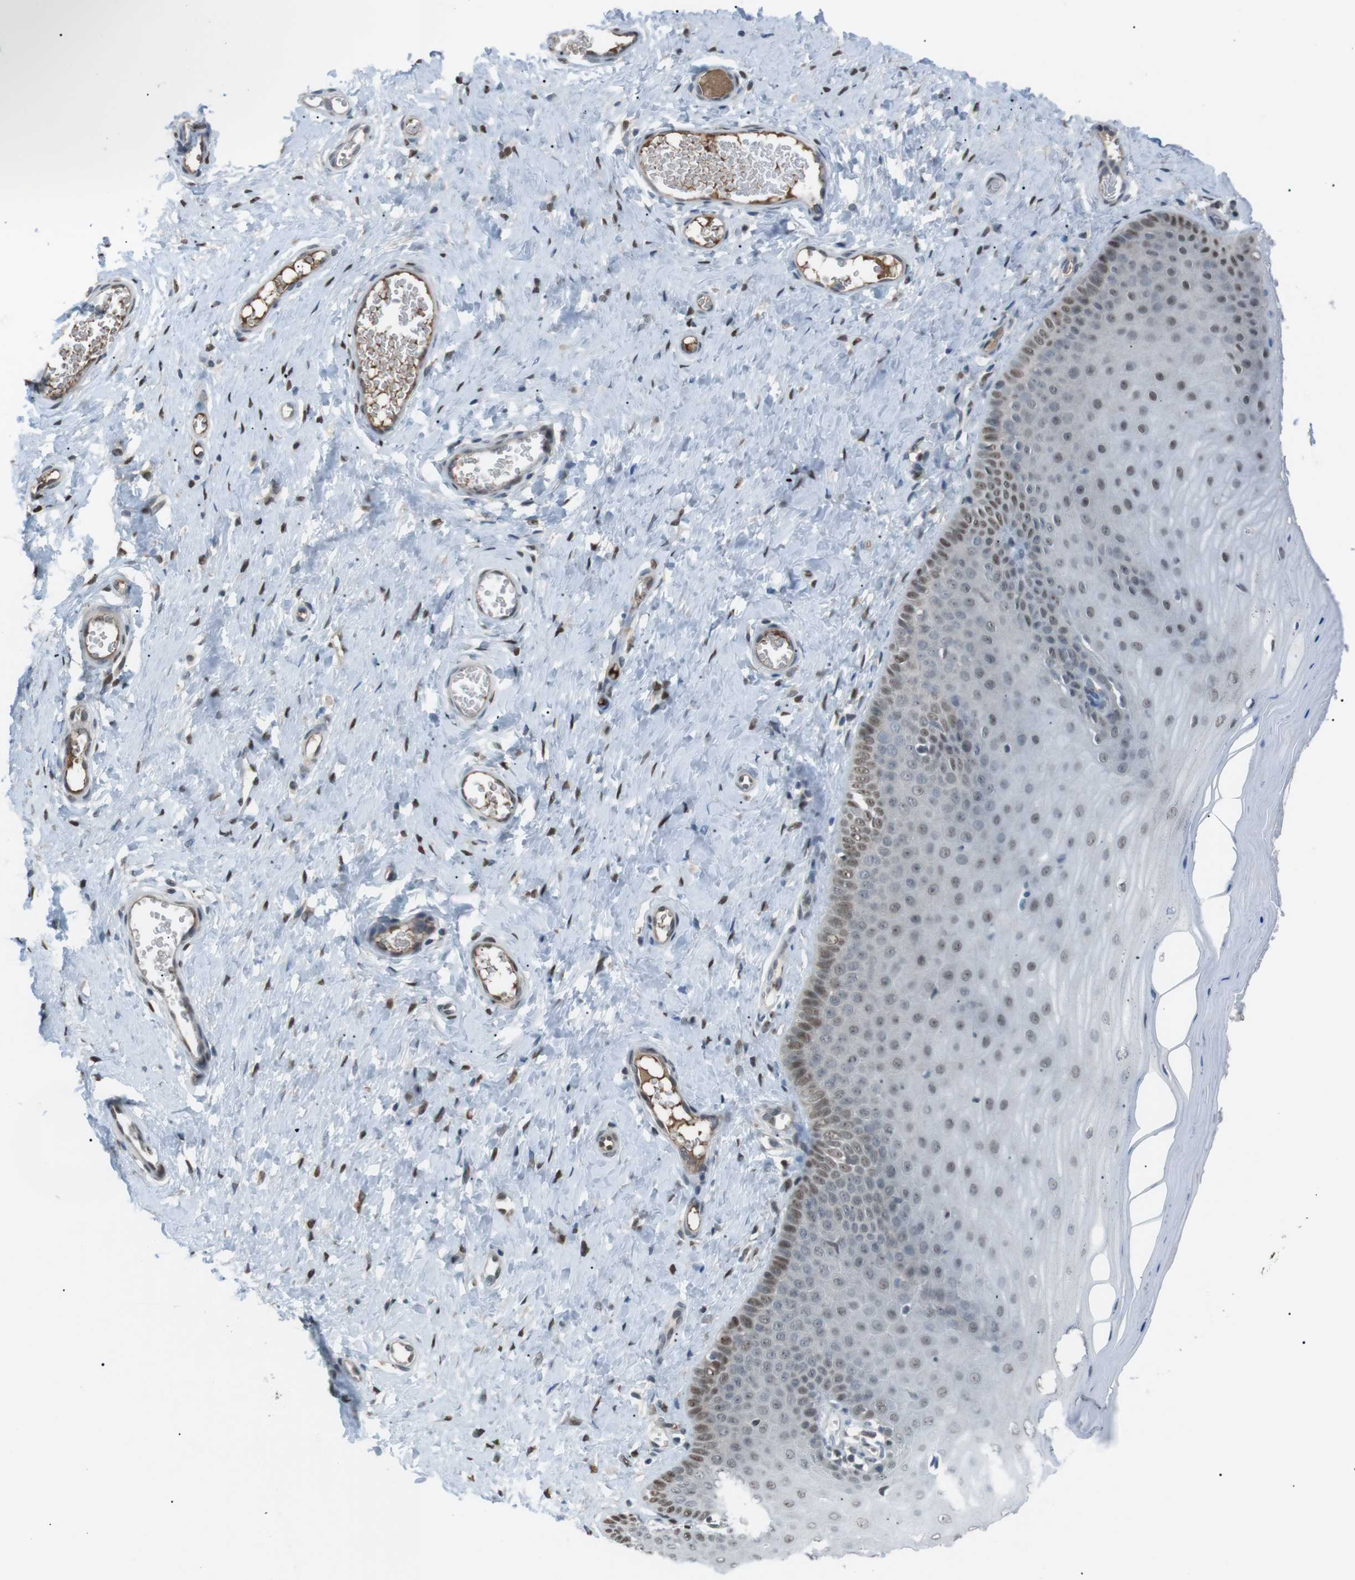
{"staining": {"intensity": "moderate", "quantity": ">75%", "location": "nuclear"}, "tissue": "cervix", "cell_type": "Glandular cells", "image_type": "normal", "snomed": [{"axis": "morphology", "description": "Normal tissue, NOS"}, {"axis": "topography", "description": "Cervix"}], "caption": "Immunohistochemical staining of unremarkable cervix displays moderate nuclear protein expression in approximately >75% of glandular cells.", "gene": "SRPK2", "patient": {"sex": "female", "age": 55}}